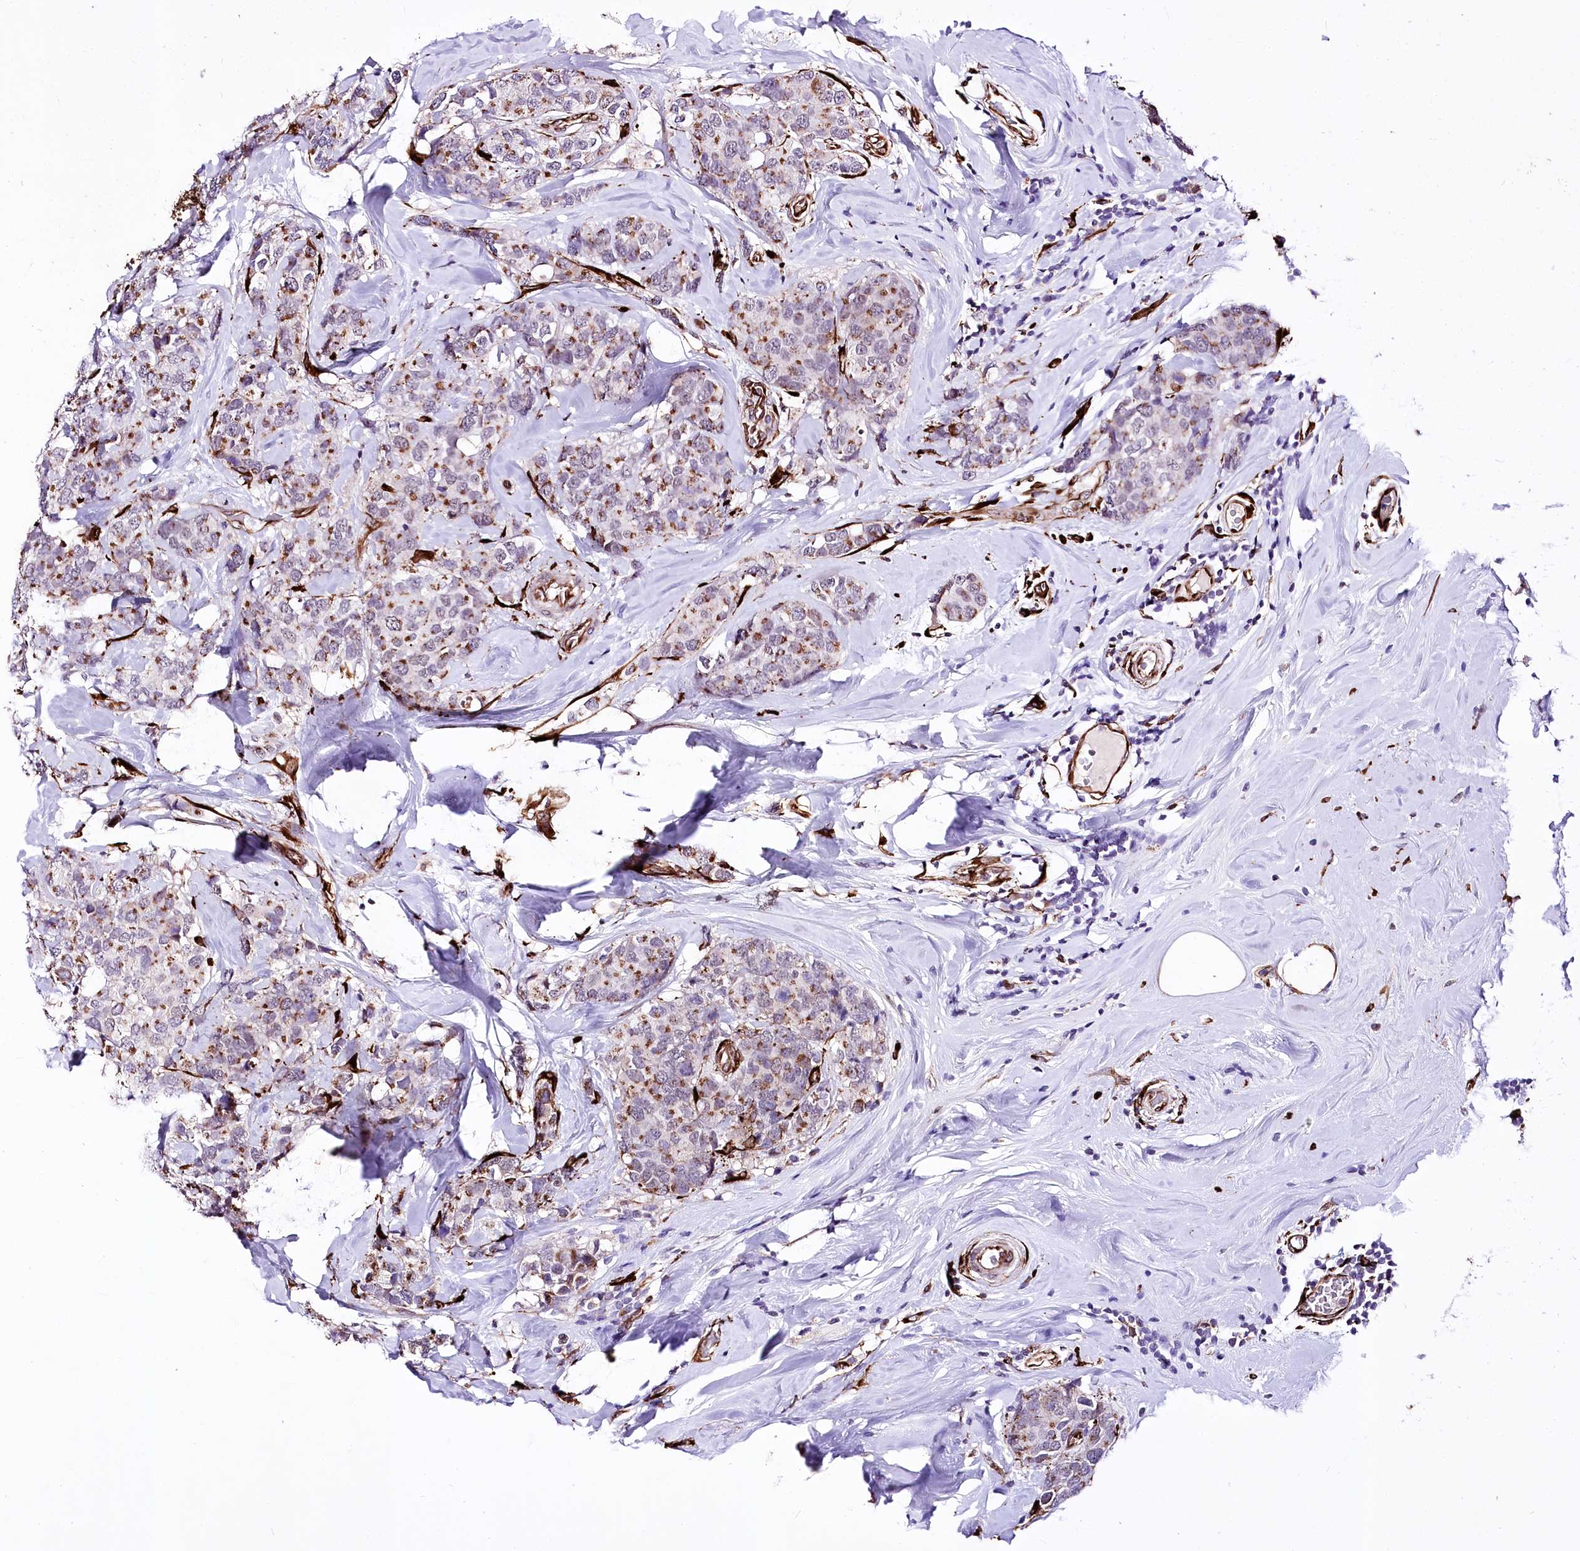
{"staining": {"intensity": "moderate", "quantity": "25%-75%", "location": "cytoplasmic/membranous"}, "tissue": "breast cancer", "cell_type": "Tumor cells", "image_type": "cancer", "snomed": [{"axis": "morphology", "description": "Lobular carcinoma"}, {"axis": "topography", "description": "Breast"}], "caption": "Human breast cancer stained with a protein marker displays moderate staining in tumor cells.", "gene": "WWC1", "patient": {"sex": "female", "age": 59}}